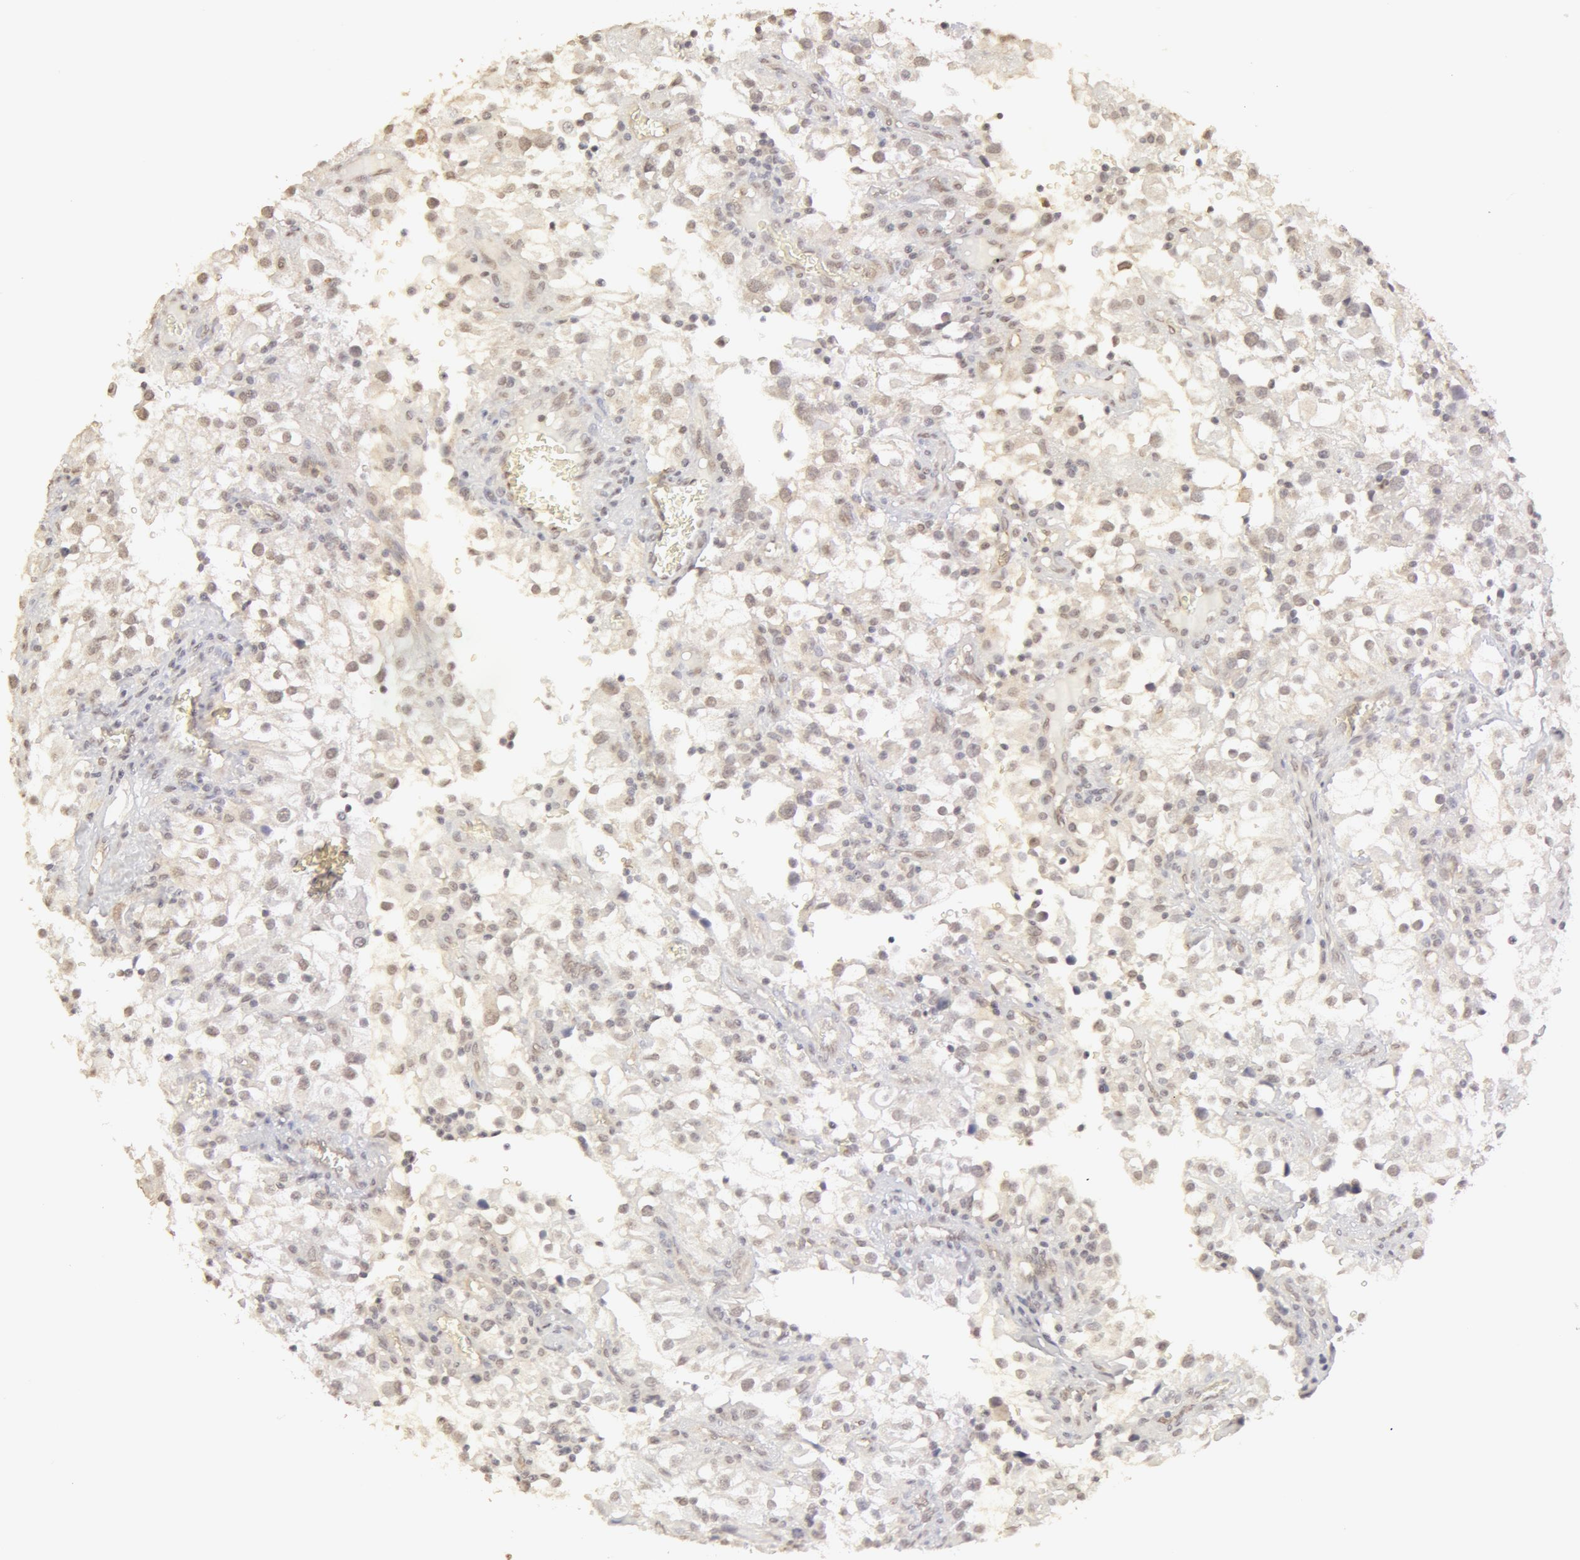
{"staining": {"intensity": "weak", "quantity": ">75%", "location": "cytoplasmic/membranous,nuclear"}, "tissue": "renal cancer", "cell_type": "Tumor cells", "image_type": "cancer", "snomed": [{"axis": "morphology", "description": "Adenocarcinoma, NOS"}, {"axis": "topography", "description": "Kidney"}], "caption": "An immunohistochemistry image of neoplastic tissue is shown. Protein staining in brown labels weak cytoplasmic/membranous and nuclear positivity in renal cancer (adenocarcinoma) within tumor cells. Immunohistochemistry (ihc) stains the protein in brown and the nuclei are stained blue.", "gene": "ADAM10", "patient": {"sex": "female", "age": 52}}